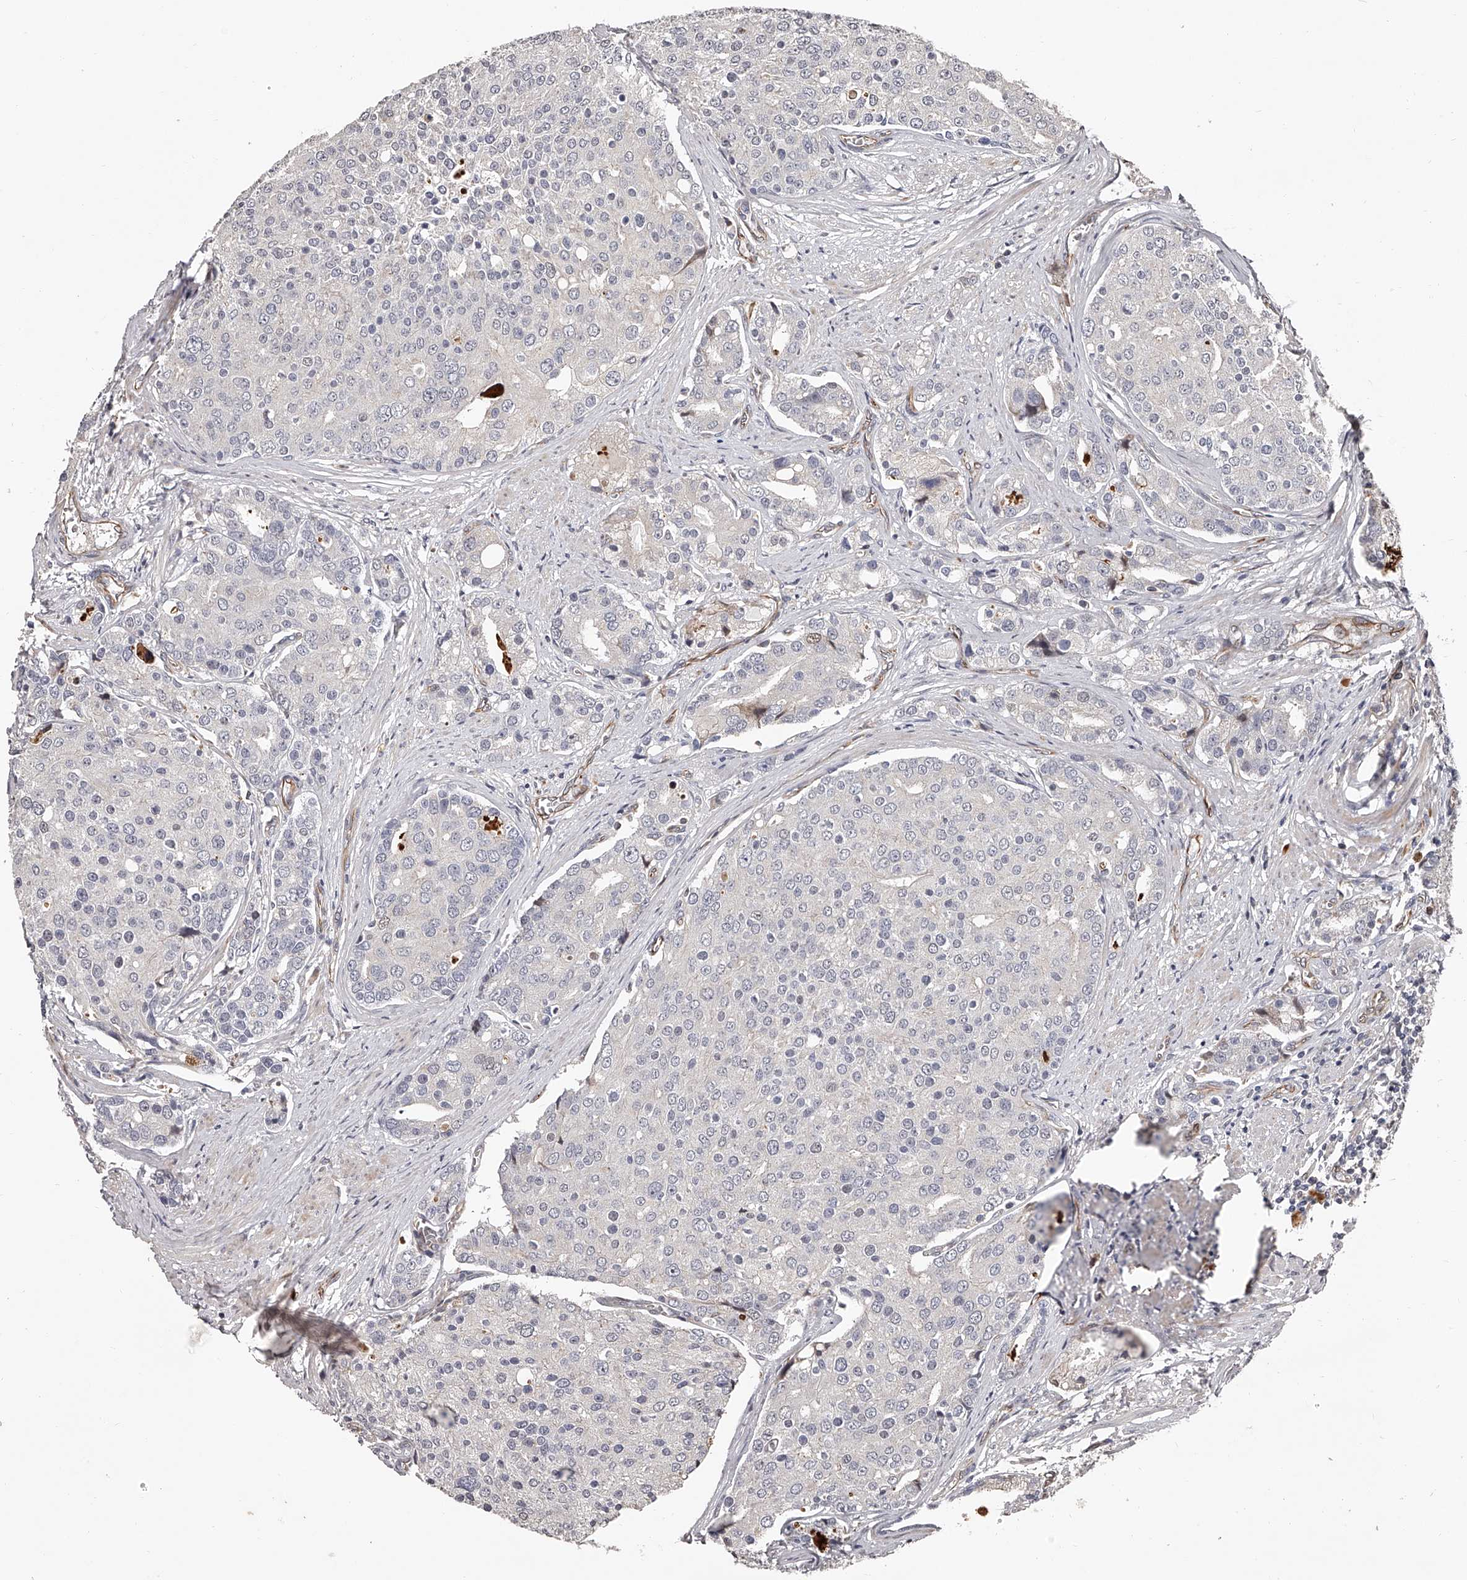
{"staining": {"intensity": "negative", "quantity": "none", "location": "none"}, "tissue": "prostate cancer", "cell_type": "Tumor cells", "image_type": "cancer", "snomed": [{"axis": "morphology", "description": "Adenocarcinoma, High grade"}, {"axis": "topography", "description": "Prostate"}], "caption": "This is an immunohistochemistry image of prostate cancer. There is no expression in tumor cells.", "gene": "URGCP", "patient": {"sex": "male", "age": 50}}